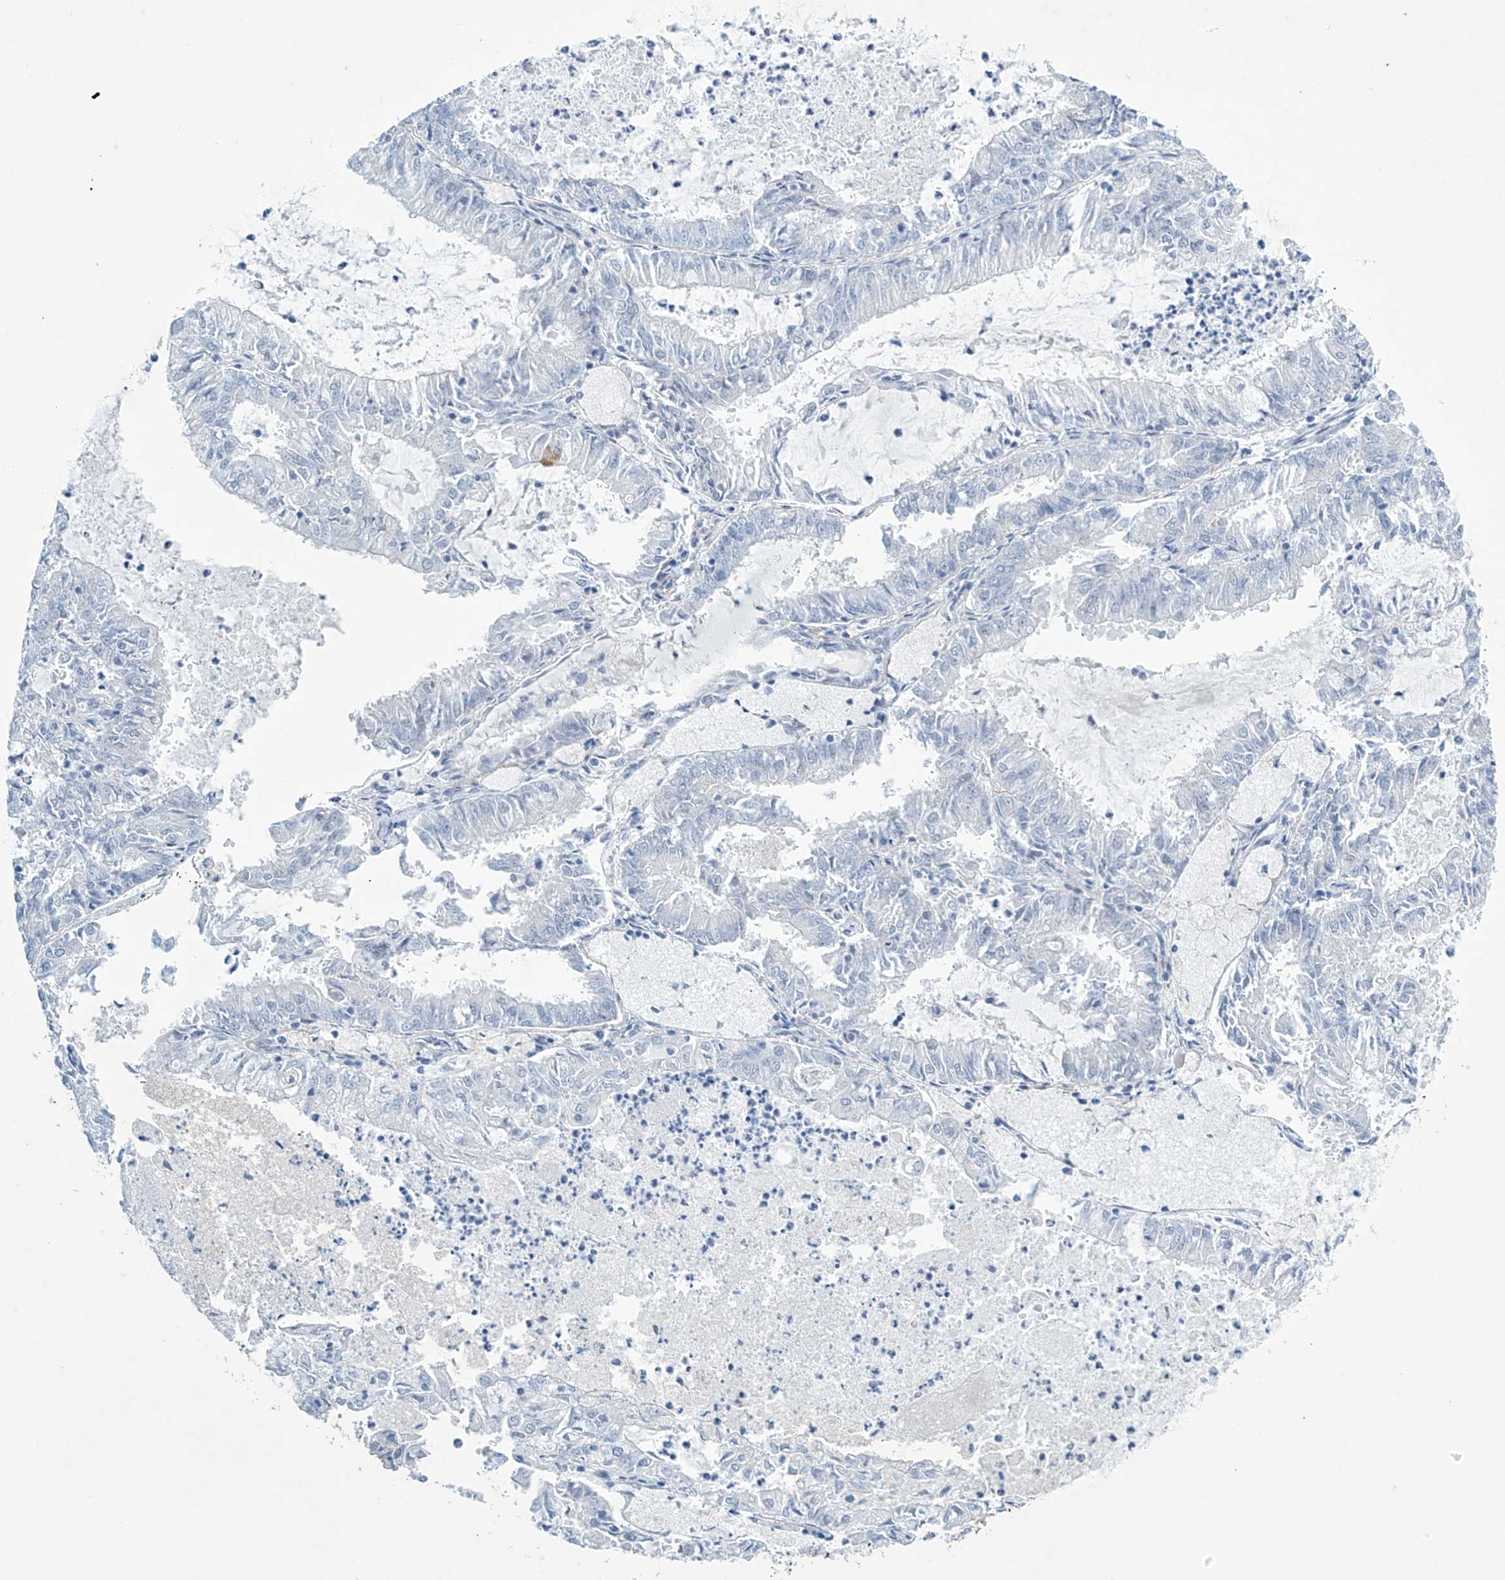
{"staining": {"intensity": "negative", "quantity": "none", "location": "none"}, "tissue": "endometrial cancer", "cell_type": "Tumor cells", "image_type": "cancer", "snomed": [{"axis": "morphology", "description": "Adenocarcinoma, NOS"}, {"axis": "topography", "description": "Endometrium"}], "caption": "Image shows no significant protein expression in tumor cells of endometrial cancer (adenocarcinoma). (Stains: DAB (3,3'-diaminobenzidine) immunohistochemistry with hematoxylin counter stain, Microscopy: brightfield microscopy at high magnification).", "gene": "SLC35A5", "patient": {"sex": "female", "age": 57}}